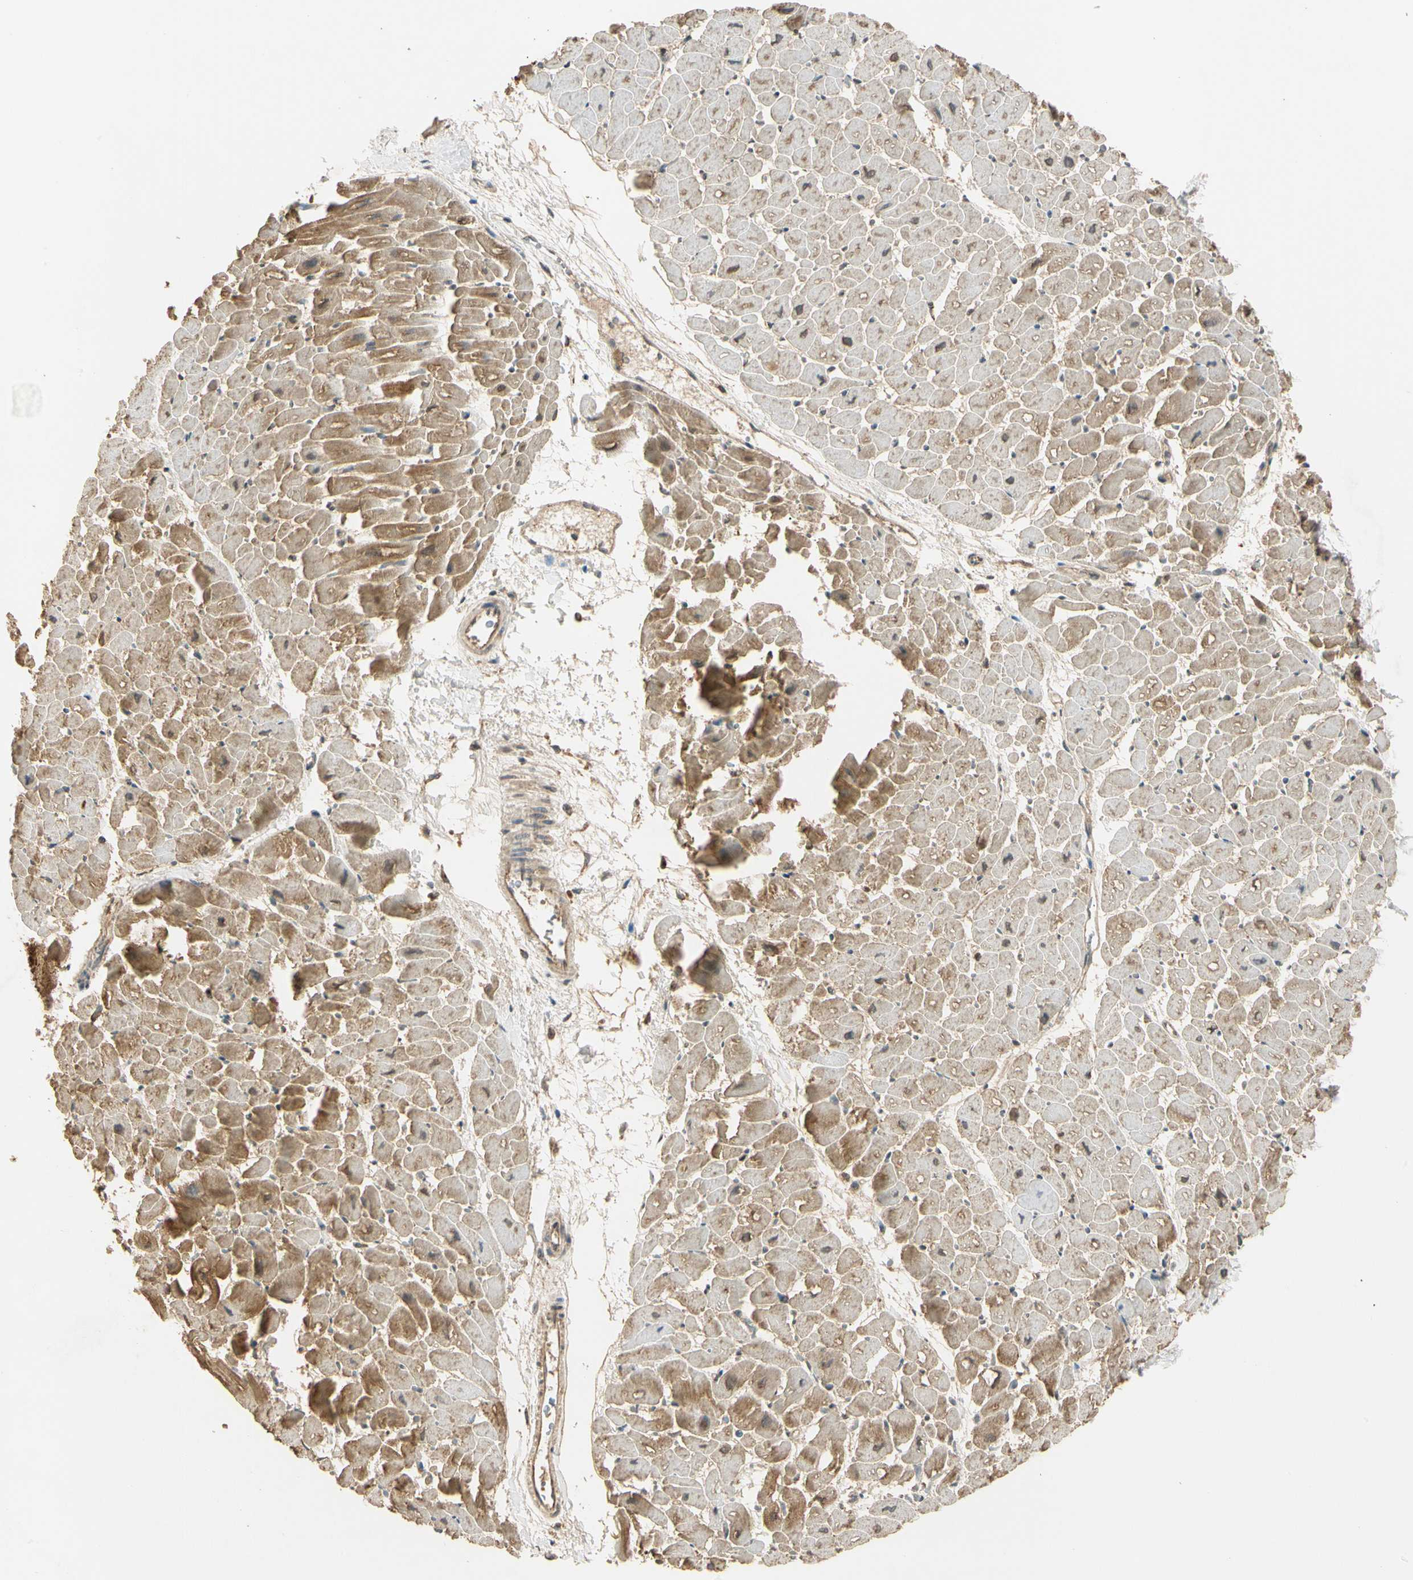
{"staining": {"intensity": "moderate", "quantity": ">75%", "location": "cytoplasmic/membranous"}, "tissue": "heart muscle", "cell_type": "Cardiomyocytes", "image_type": "normal", "snomed": [{"axis": "morphology", "description": "Normal tissue, NOS"}, {"axis": "topography", "description": "Heart"}], "caption": "Moderate cytoplasmic/membranous positivity is present in approximately >75% of cardiomyocytes in normal heart muscle.", "gene": "PRDX5", "patient": {"sex": "male", "age": 45}}